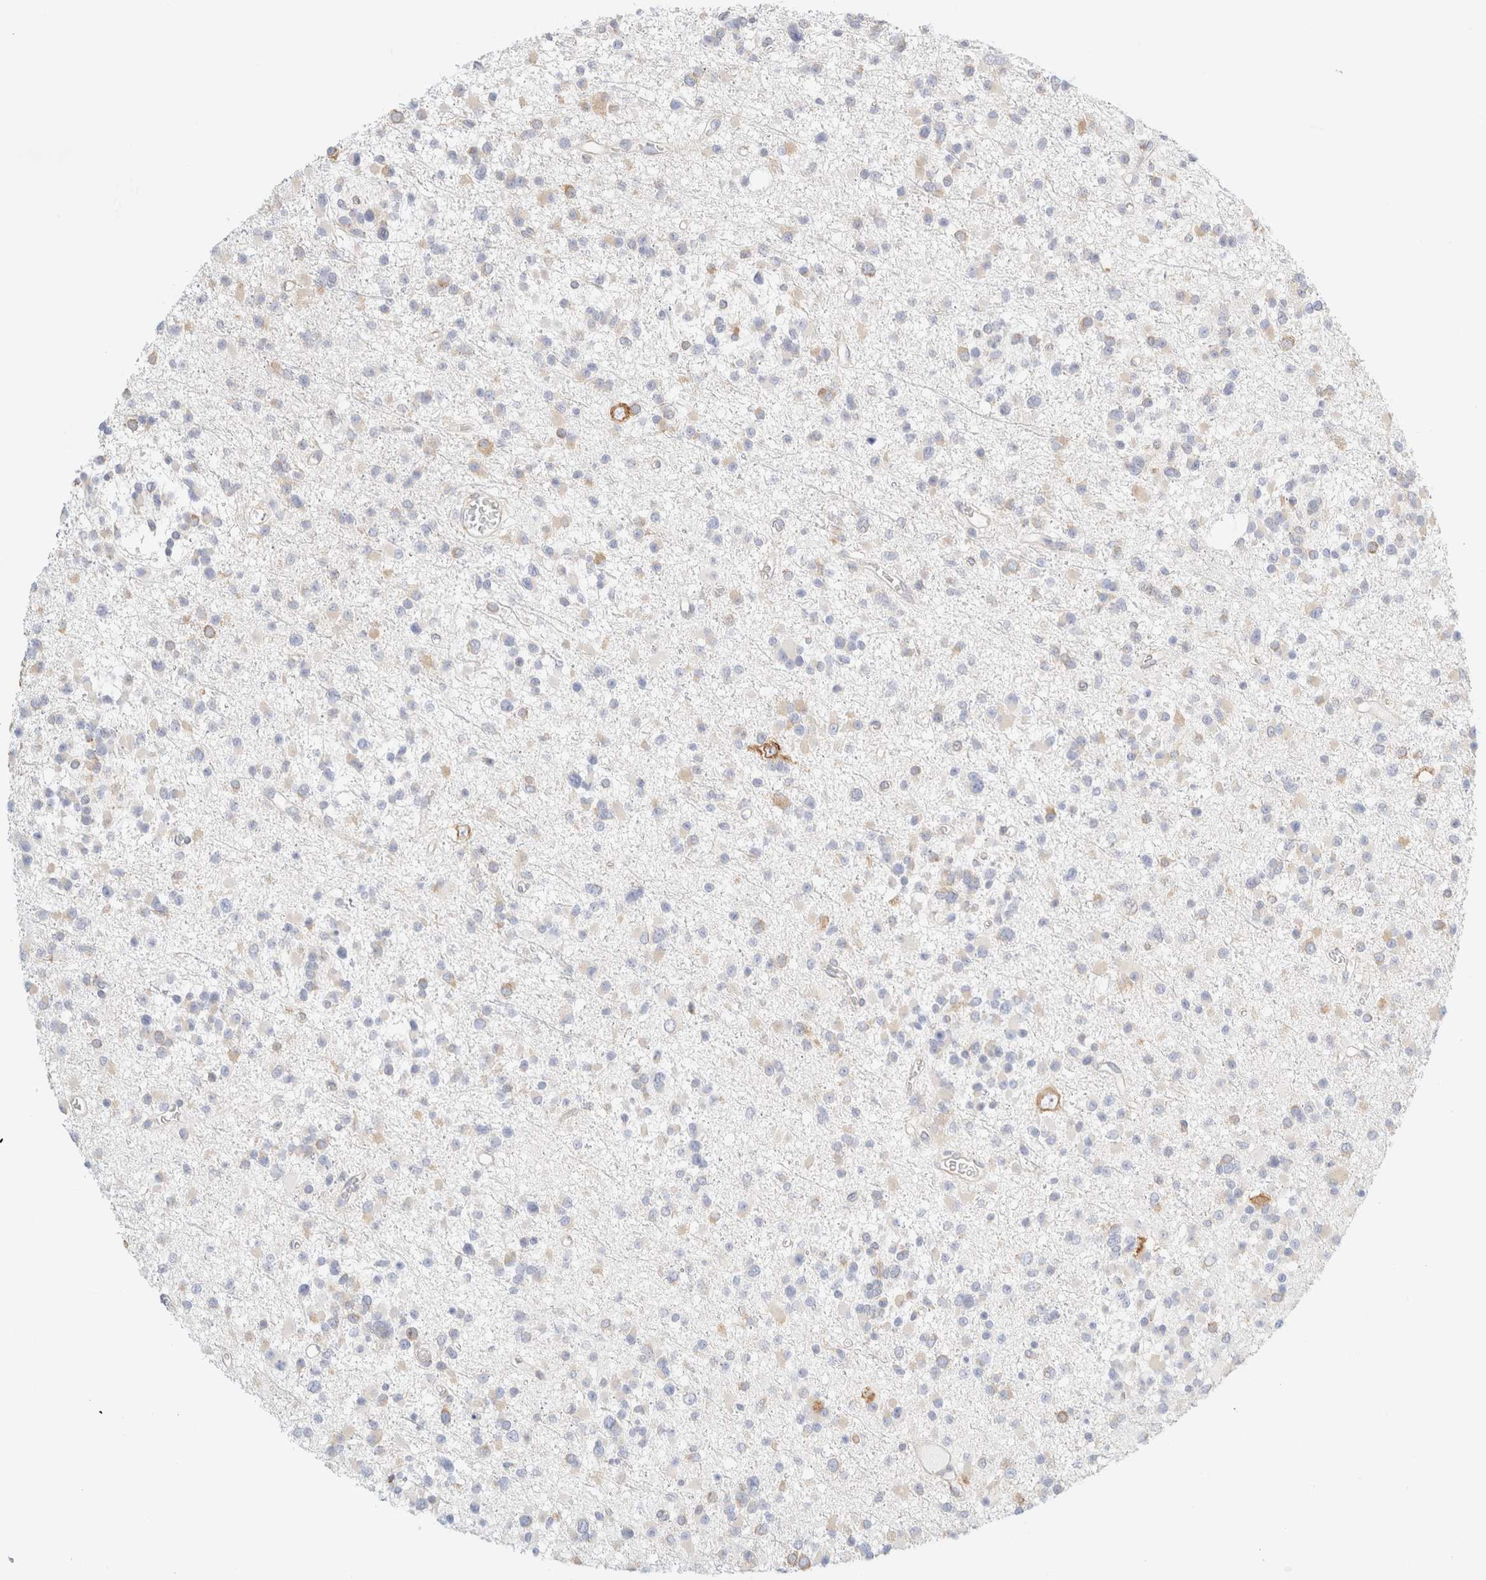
{"staining": {"intensity": "weak", "quantity": "25%-75%", "location": "cytoplasmic/membranous"}, "tissue": "glioma", "cell_type": "Tumor cells", "image_type": "cancer", "snomed": [{"axis": "morphology", "description": "Glioma, malignant, Low grade"}, {"axis": "topography", "description": "Brain"}], "caption": "IHC staining of glioma, which exhibits low levels of weak cytoplasmic/membranous expression in approximately 25%-75% of tumor cells indicating weak cytoplasmic/membranous protein staining. The staining was performed using DAB (brown) for protein detection and nuclei were counterstained in hematoxylin (blue).", "gene": "ZC2HC1A", "patient": {"sex": "female", "age": 22}}